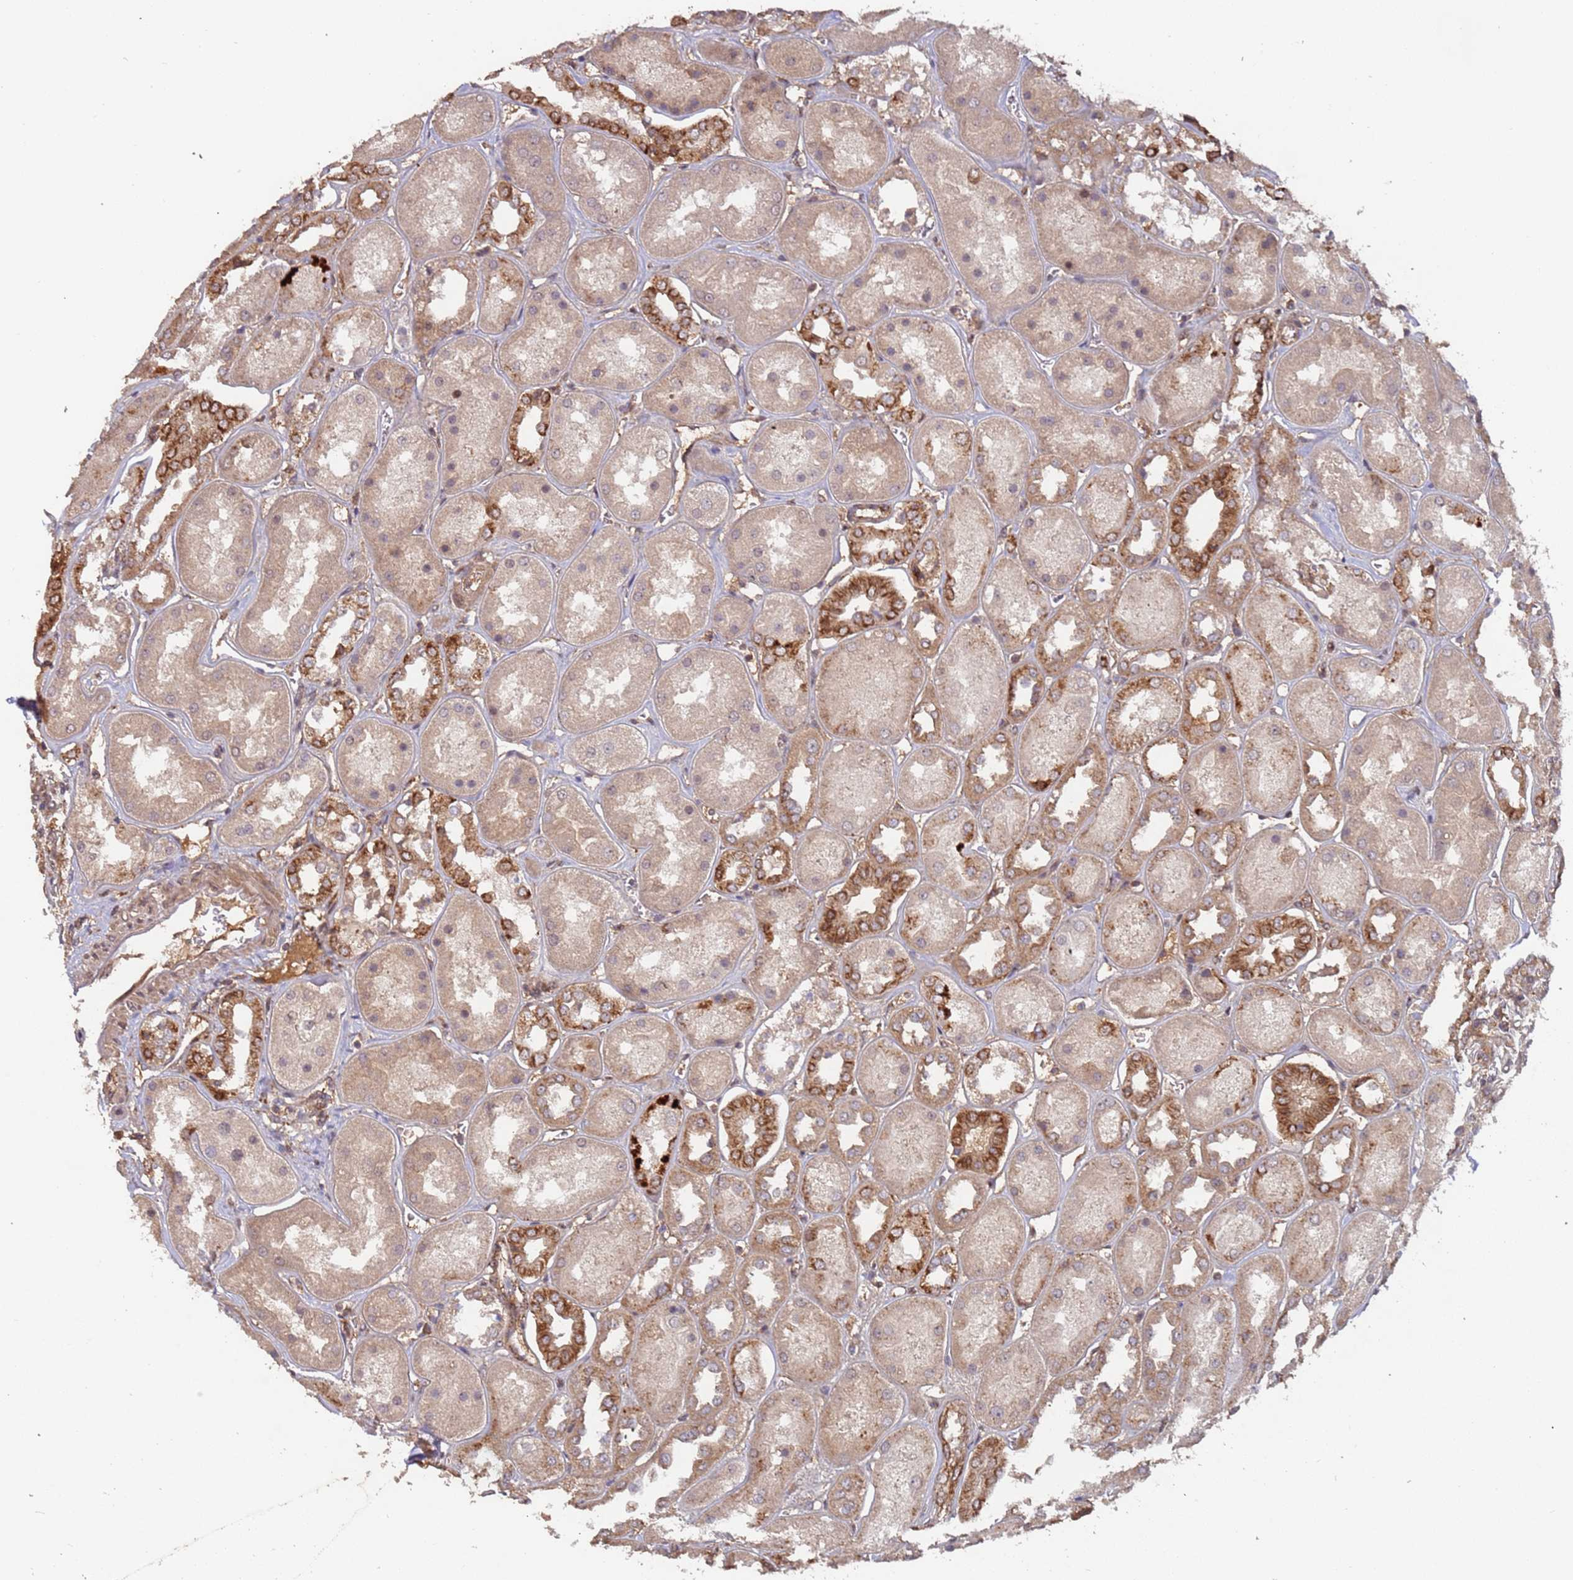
{"staining": {"intensity": "moderate", "quantity": ">75%", "location": "cytoplasmic/membranous"}, "tissue": "kidney", "cell_type": "Cells in glomeruli", "image_type": "normal", "snomed": [{"axis": "morphology", "description": "Normal tissue, NOS"}, {"axis": "topography", "description": "Kidney"}], "caption": "Kidney stained for a protein demonstrates moderate cytoplasmic/membranous positivity in cells in glomeruli. Immunohistochemistry stains the protein of interest in brown and the nuclei are stained blue.", "gene": "KANSL1L", "patient": {"sex": "male", "age": 70}}